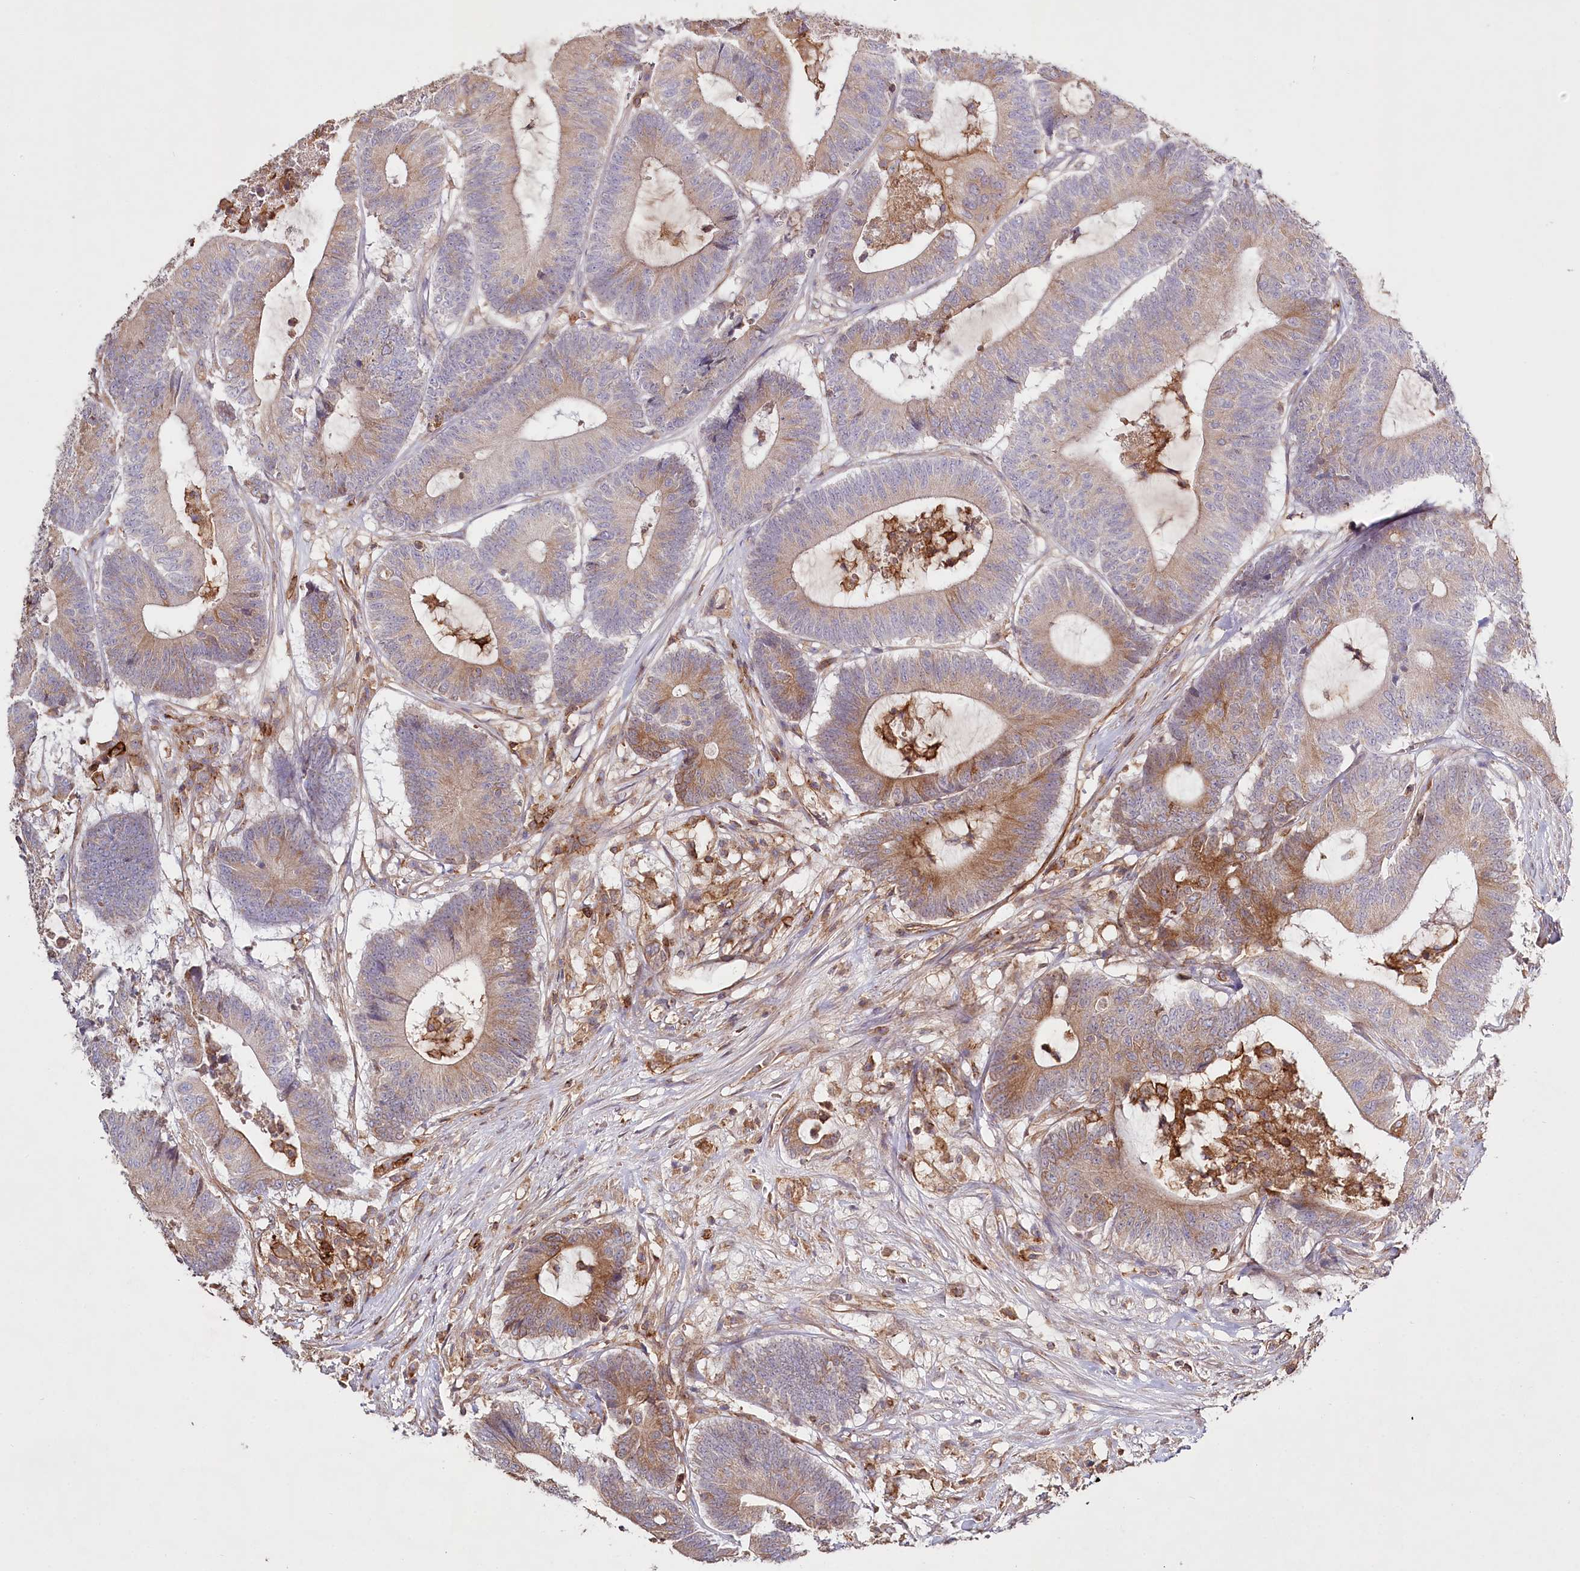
{"staining": {"intensity": "moderate", "quantity": ">75%", "location": "cytoplasmic/membranous"}, "tissue": "colorectal cancer", "cell_type": "Tumor cells", "image_type": "cancer", "snomed": [{"axis": "morphology", "description": "Adenocarcinoma, NOS"}, {"axis": "topography", "description": "Colon"}], "caption": "Protein staining of colorectal cancer (adenocarcinoma) tissue reveals moderate cytoplasmic/membranous staining in approximately >75% of tumor cells.", "gene": "RBP5", "patient": {"sex": "female", "age": 84}}